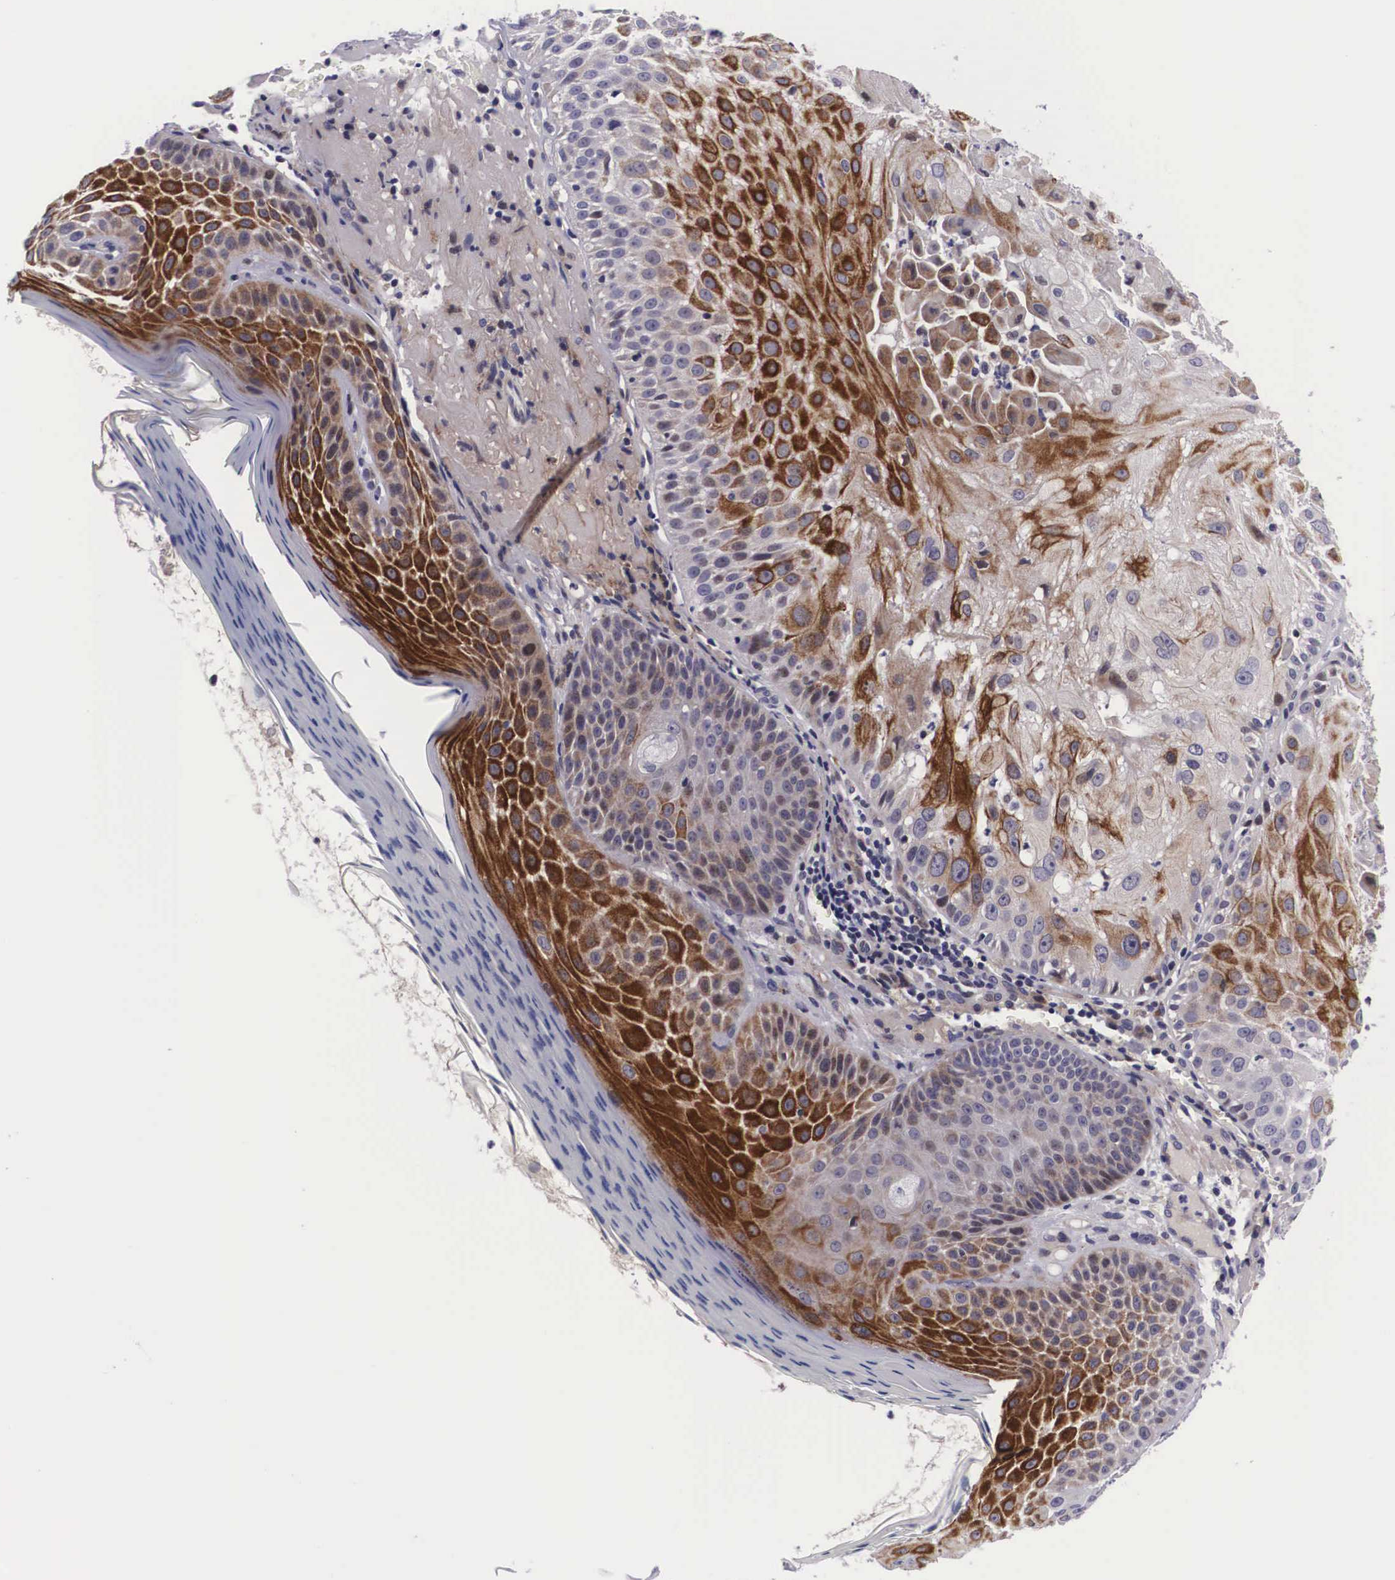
{"staining": {"intensity": "strong", "quantity": "25%-75%", "location": "cytoplasmic/membranous,nuclear"}, "tissue": "skin cancer", "cell_type": "Tumor cells", "image_type": "cancer", "snomed": [{"axis": "morphology", "description": "Squamous cell carcinoma, NOS"}, {"axis": "topography", "description": "Skin"}], "caption": "Immunohistochemical staining of human skin squamous cell carcinoma shows high levels of strong cytoplasmic/membranous and nuclear expression in about 25%-75% of tumor cells. The protein is shown in brown color, while the nuclei are stained blue.", "gene": "EMID1", "patient": {"sex": "female", "age": 89}}